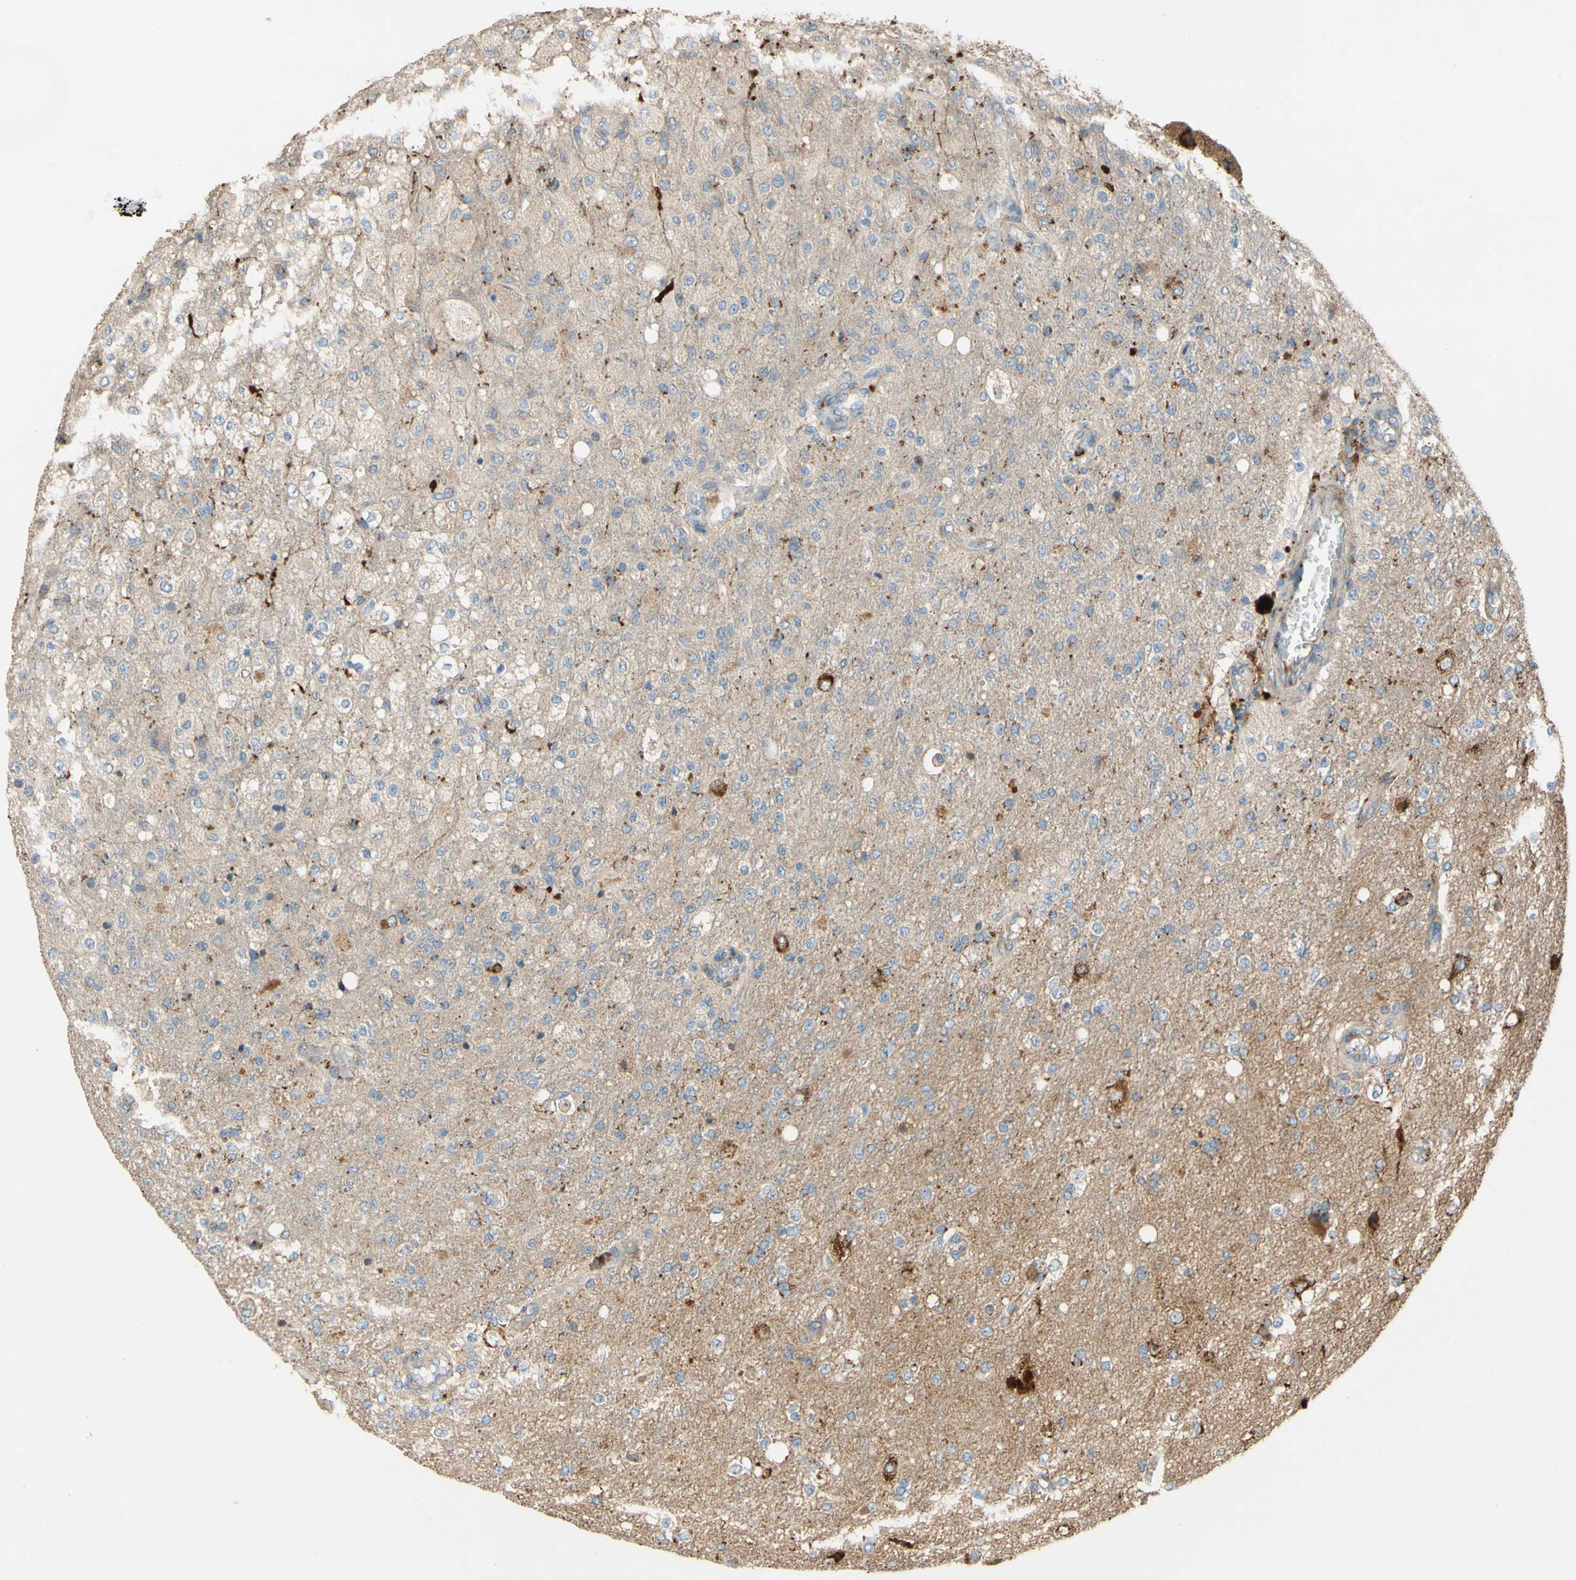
{"staining": {"intensity": "moderate", "quantity": "<25%", "location": "cytoplasmic/membranous"}, "tissue": "glioma", "cell_type": "Tumor cells", "image_type": "cancer", "snomed": [{"axis": "morphology", "description": "Normal tissue, NOS"}, {"axis": "morphology", "description": "Glioma, malignant, High grade"}, {"axis": "topography", "description": "Cerebral cortex"}], "caption": "A brown stain shows moderate cytoplasmic/membranous staining of a protein in human glioma tumor cells. (Stains: DAB (3,3'-diaminobenzidine) in brown, nuclei in blue, Microscopy: brightfield microscopy at high magnification).", "gene": "DKK3", "patient": {"sex": "male", "age": 77}}